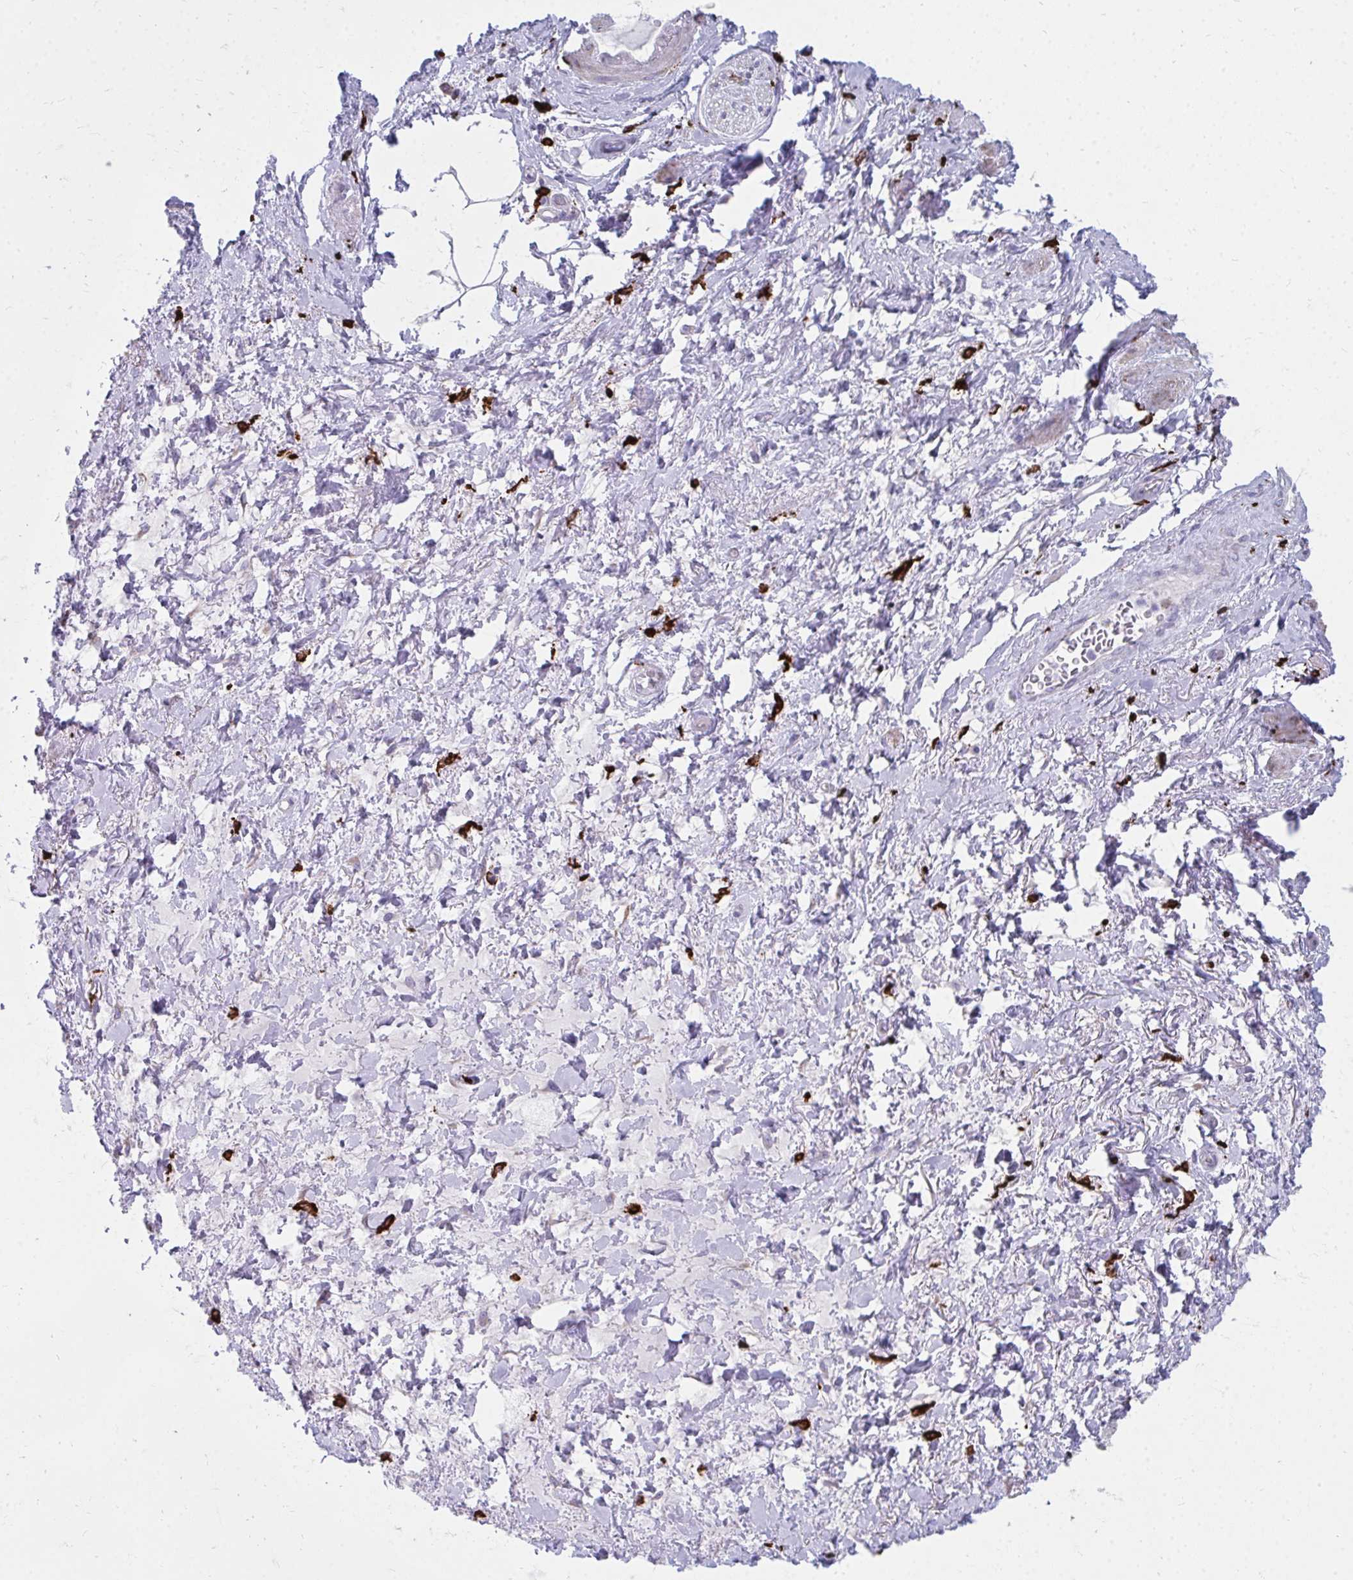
{"staining": {"intensity": "negative", "quantity": "none", "location": "none"}, "tissue": "adipose tissue", "cell_type": "Adipocytes", "image_type": "normal", "snomed": [{"axis": "morphology", "description": "Normal tissue, NOS"}, {"axis": "topography", "description": "Vagina"}, {"axis": "topography", "description": "Peripheral nerve tissue"}], "caption": "This is a histopathology image of immunohistochemistry staining of unremarkable adipose tissue, which shows no staining in adipocytes. (DAB IHC with hematoxylin counter stain).", "gene": "CD163", "patient": {"sex": "female", "age": 71}}